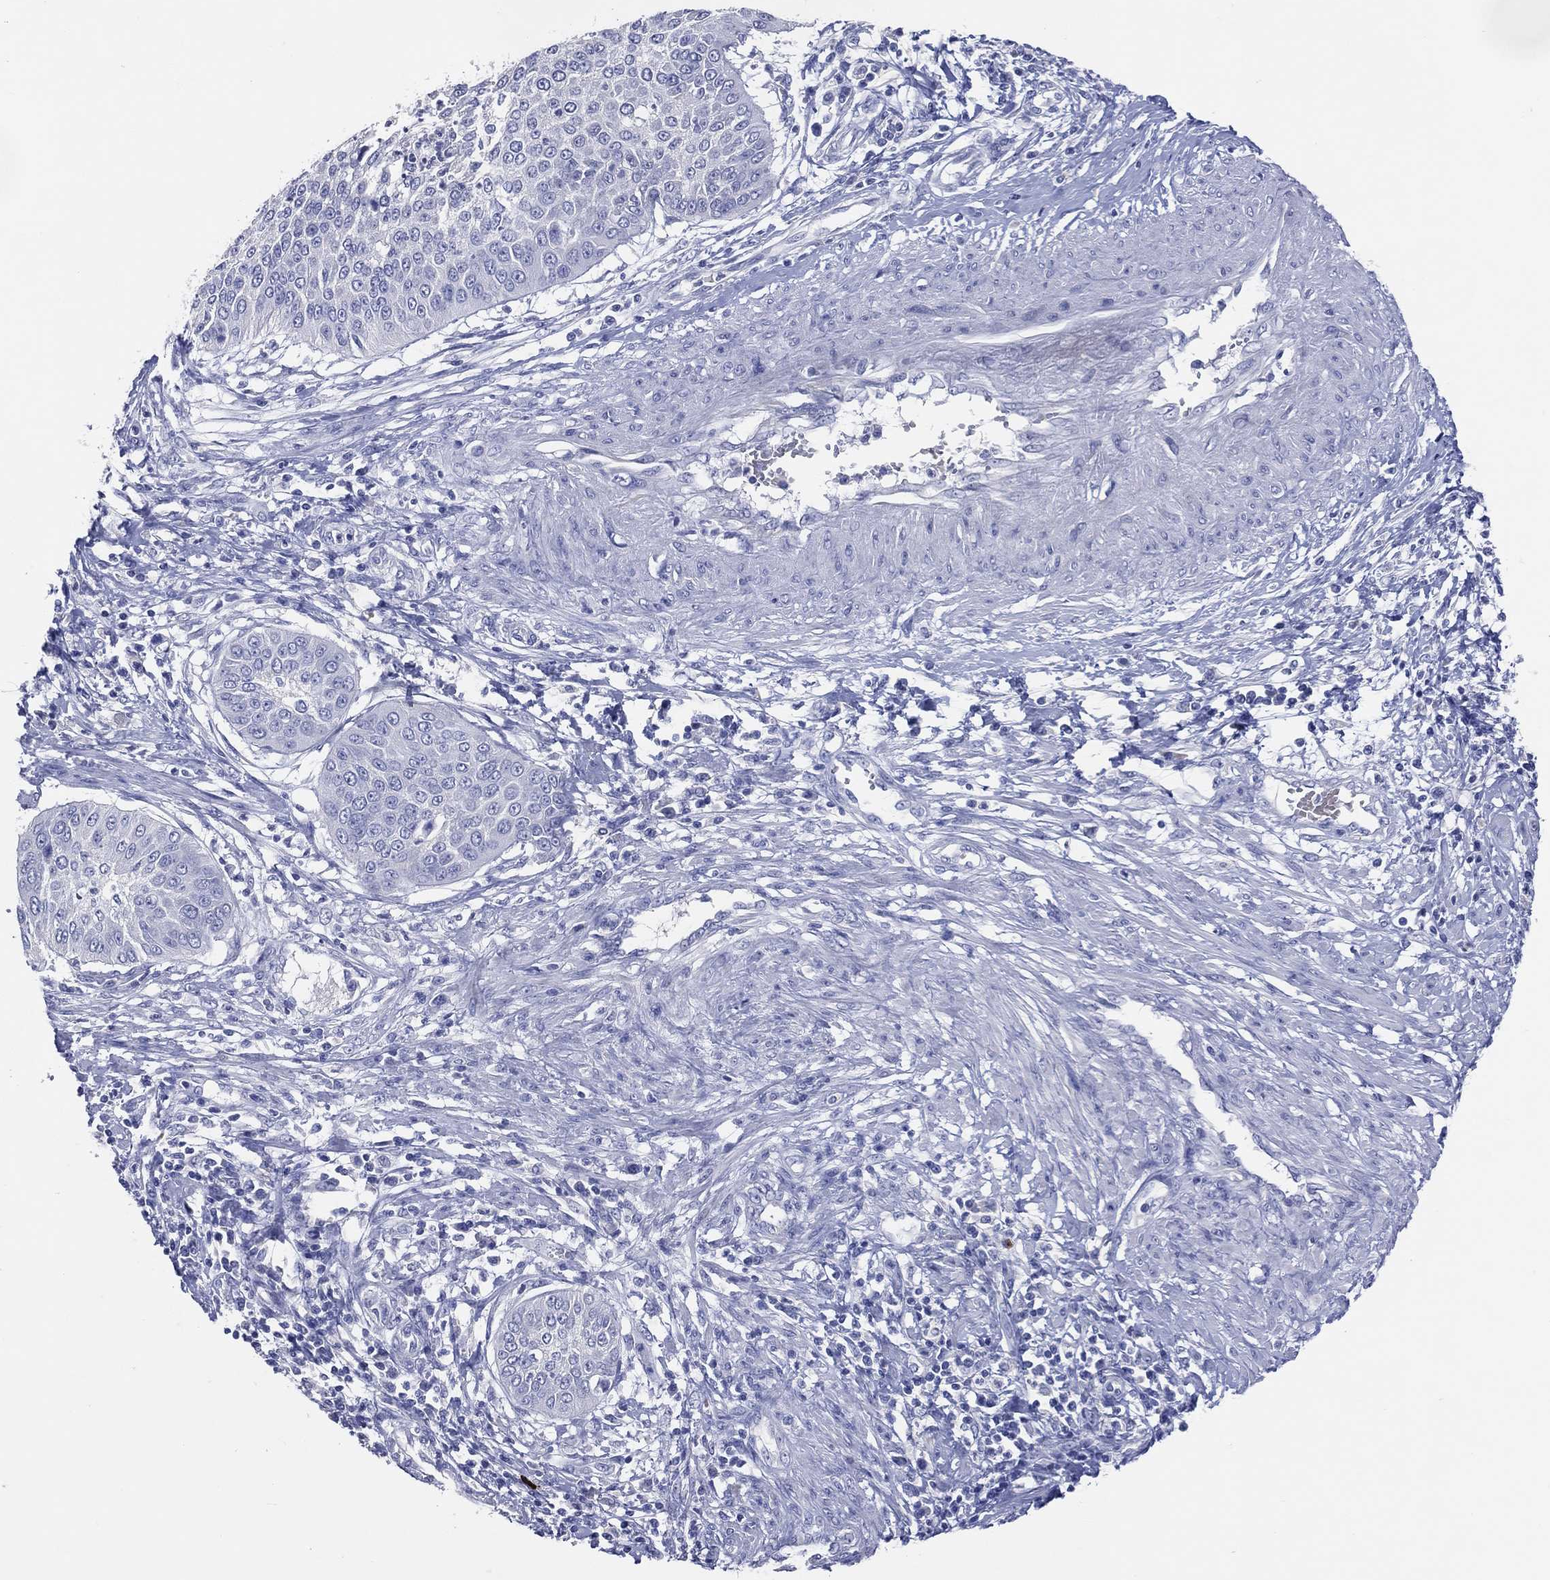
{"staining": {"intensity": "negative", "quantity": "none", "location": "none"}, "tissue": "cervical cancer", "cell_type": "Tumor cells", "image_type": "cancer", "snomed": [{"axis": "morphology", "description": "Normal tissue, NOS"}, {"axis": "morphology", "description": "Squamous cell carcinoma, NOS"}, {"axis": "topography", "description": "Cervix"}], "caption": "Tumor cells show no significant expression in cervical squamous cell carcinoma. Brightfield microscopy of immunohistochemistry (IHC) stained with DAB (brown) and hematoxylin (blue), captured at high magnification.", "gene": "DNAH6", "patient": {"sex": "female", "age": 39}}